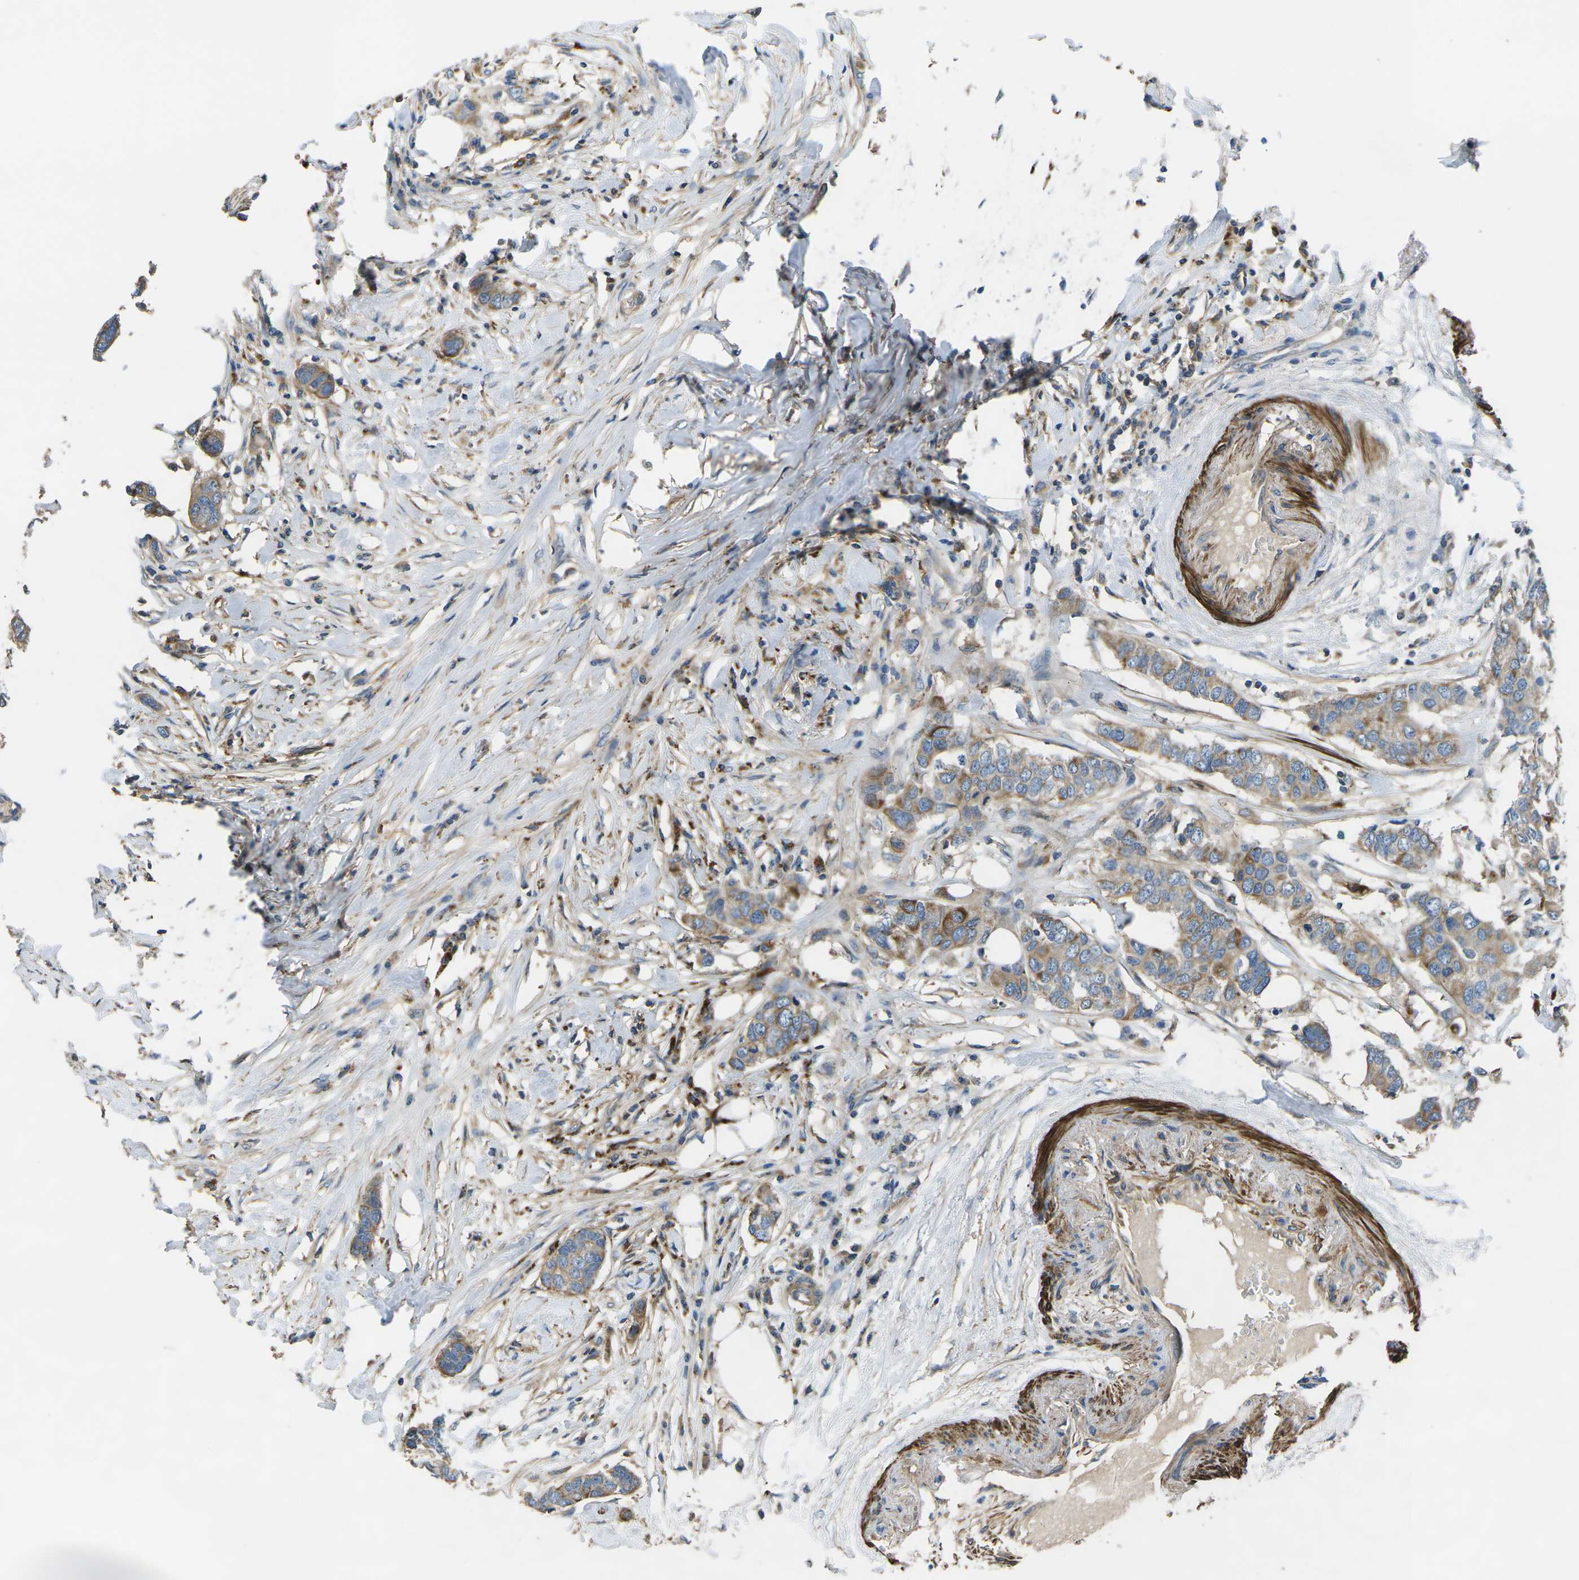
{"staining": {"intensity": "moderate", "quantity": ">75%", "location": "cytoplasmic/membranous"}, "tissue": "breast cancer", "cell_type": "Tumor cells", "image_type": "cancer", "snomed": [{"axis": "morphology", "description": "Duct carcinoma"}, {"axis": "topography", "description": "Breast"}], "caption": "Moderate cytoplasmic/membranous protein staining is identified in about >75% of tumor cells in intraductal carcinoma (breast).", "gene": "KCNJ15", "patient": {"sex": "female", "age": 50}}